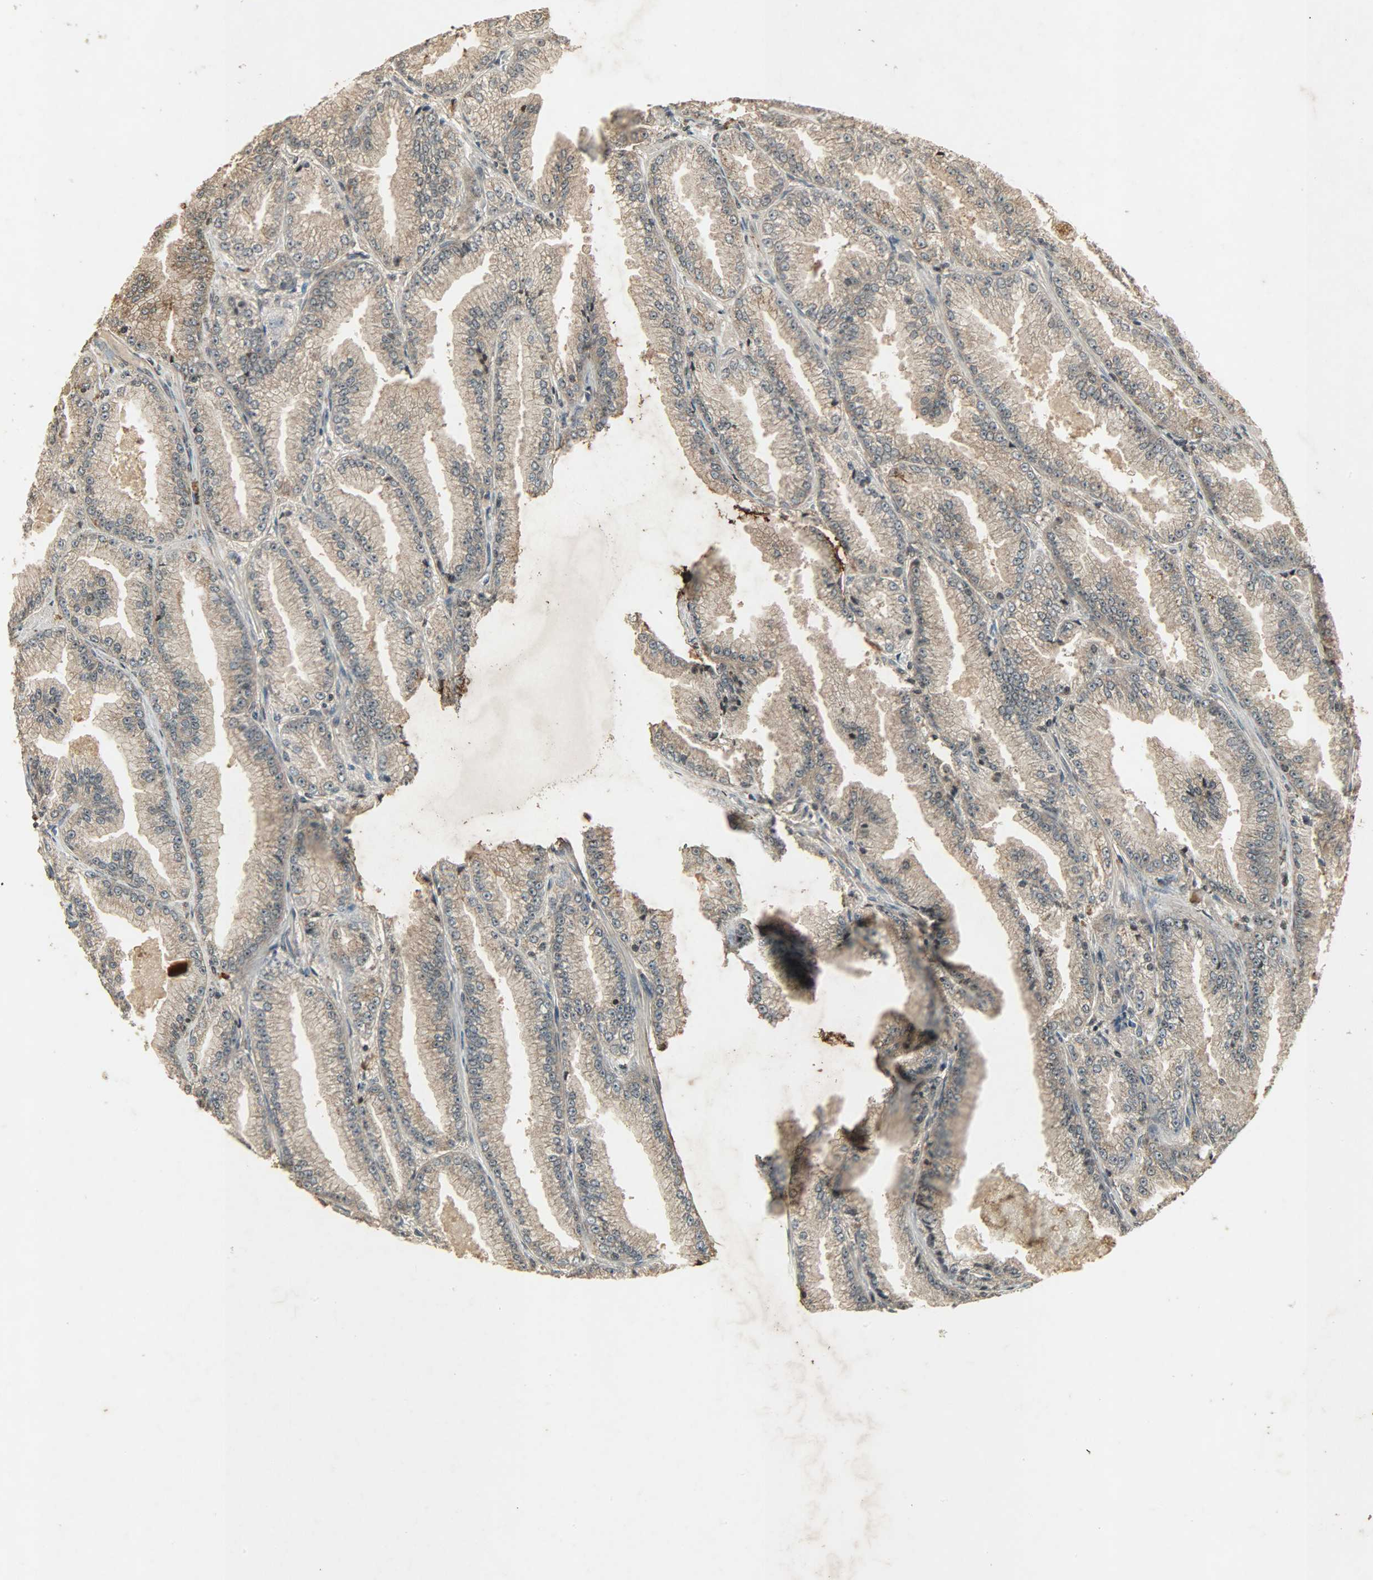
{"staining": {"intensity": "weak", "quantity": ">75%", "location": "cytoplasmic/membranous,nuclear"}, "tissue": "prostate cancer", "cell_type": "Tumor cells", "image_type": "cancer", "snomed": [{"axis": "morphology", "description": "Adenocarcinoma, High grade"}, {"axis": "topography", "description": "Prostate"}], "caption": "Brown immunohistochemical staining in human adenocarcinoma (high-grade) (prostate) exhibits weak cytoplasmic/membranous and nuclear positivity in about >75% of tumor cells.", "gene": "PPP3R1", "patient": {"sex": "male", "age": 61}}